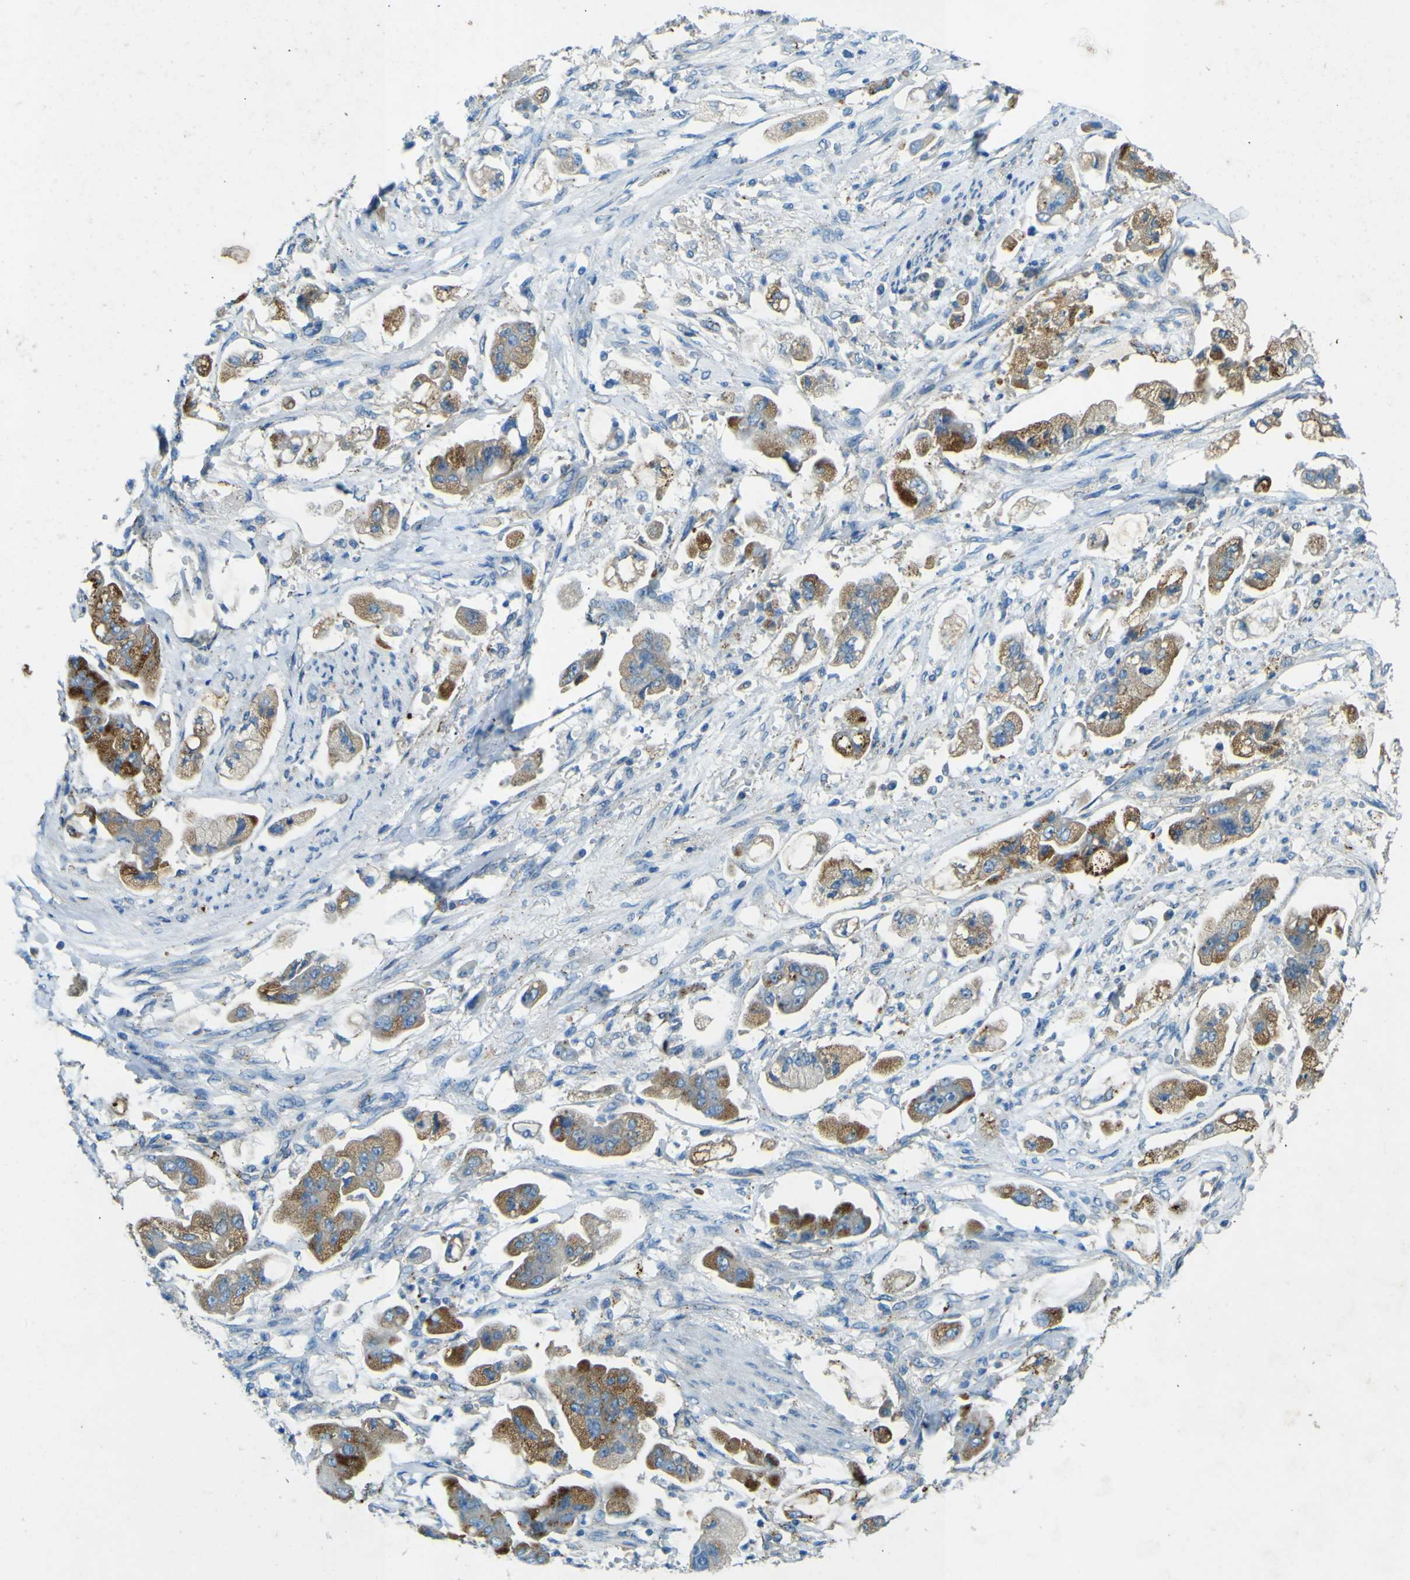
{"staining": {"intensity": "moderate", "quantity": ">75%", "location": "cytoplasmic/membranous"}, "tissue": "stomach cancer", "cell_type": "Tumor cells", "image_type": "cancer", "snomed": [{"axis": "morphology", "description": "Adenocarcinoma, NOS"}, {"axis": "topography", "description": "Stomach"}], "caption": "This micrograph shows immunohistochemistry (IHC) staining of stomach cancer (adenocarcinoma), with medium moderate cytoplasmic/membranous positivity in approximately >75% of tumor cells.", "gene": "PDE9A", "patient": {"sex": "male", "age": 62}}